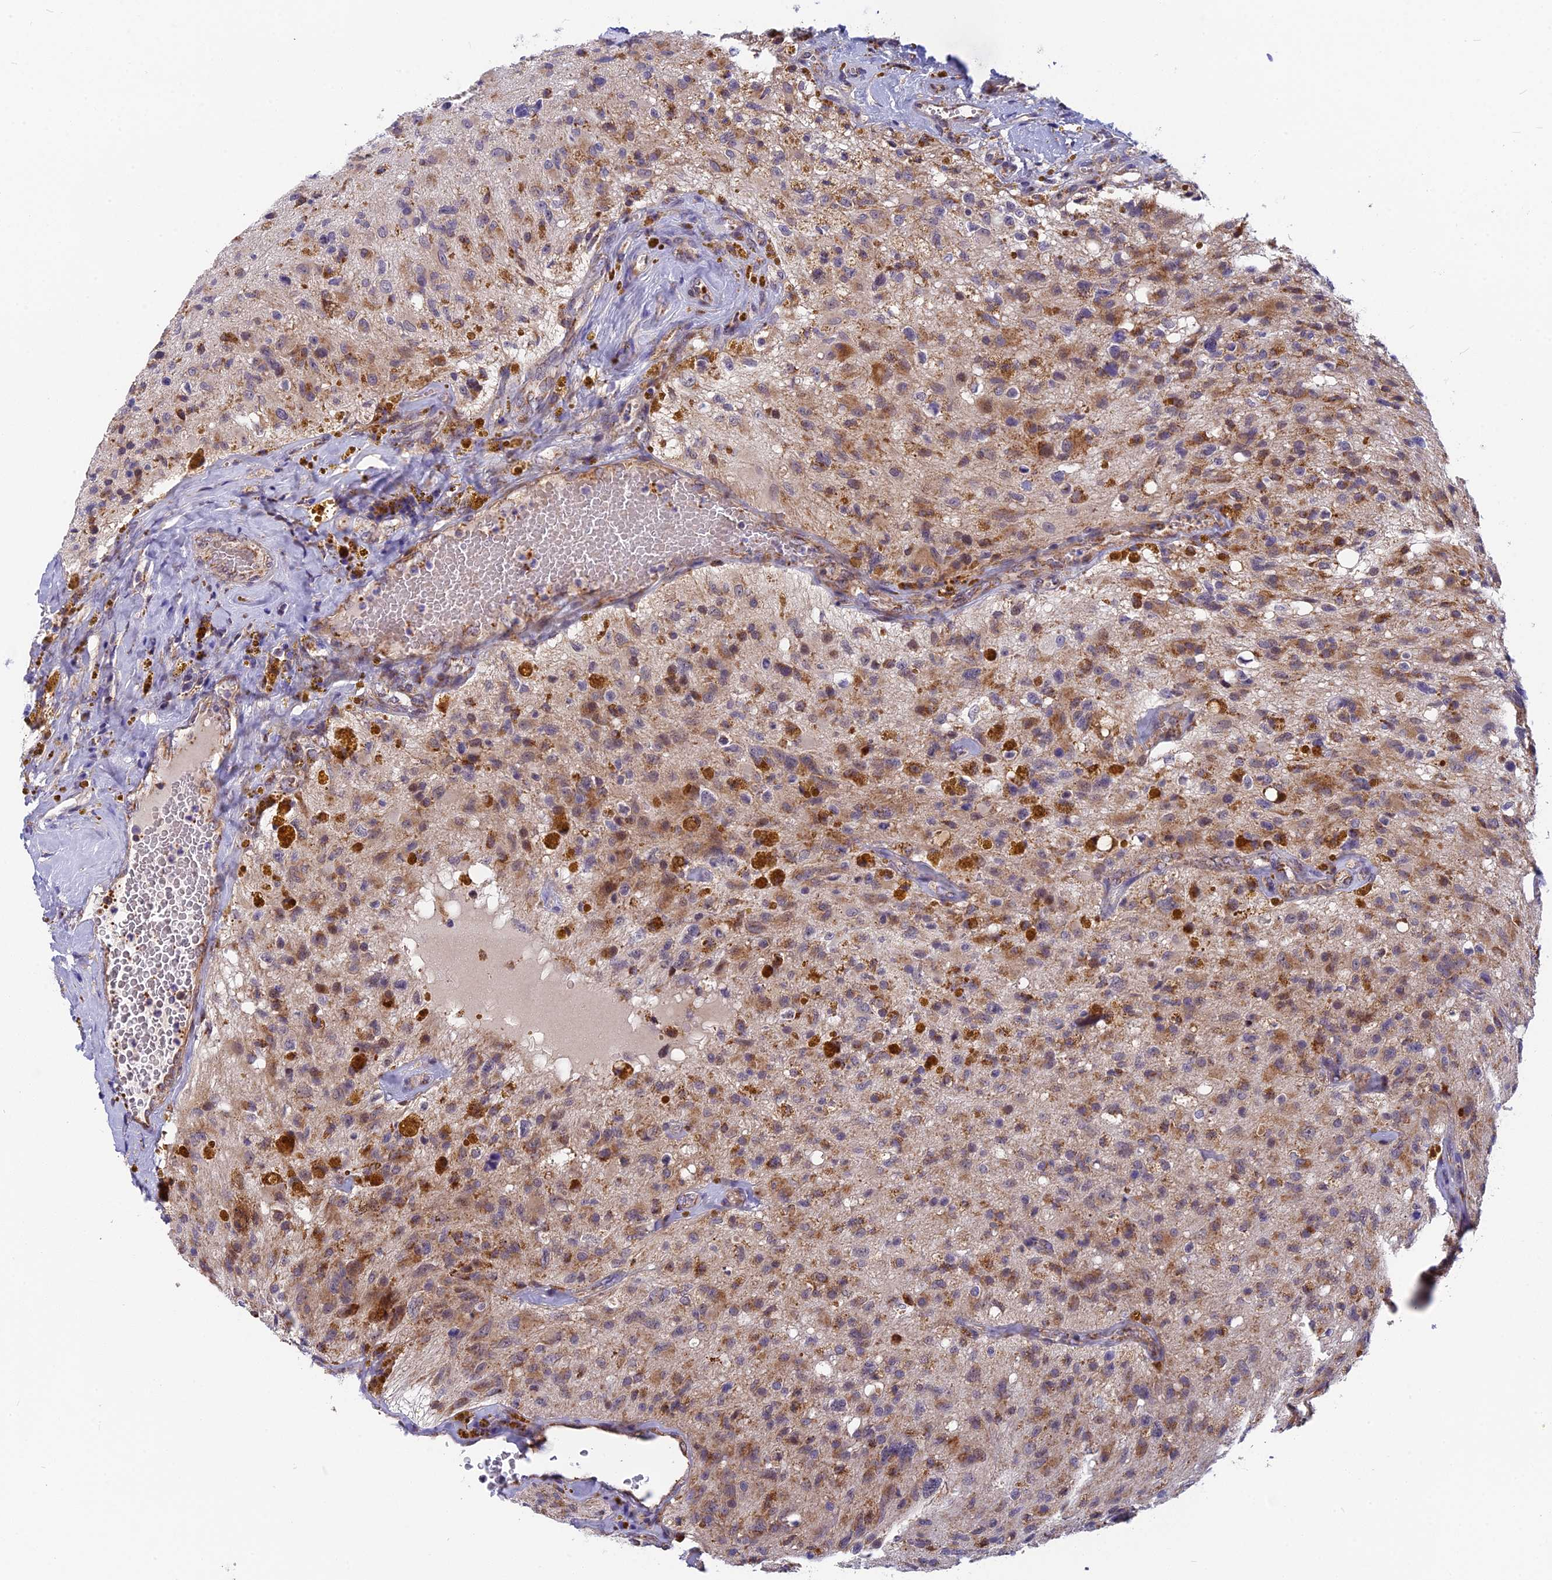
{"staining": {"intensity": "moderate", "quantity": "25%-75%", "location": "cytoplasmic/membranous"}, "tissue": "glioma", "cell_type": "Tumor cells", "image_type": "cancer", "snomed": [{"axis": "morphology", "description": "Glioma, malignant, High grade"}, {"axis": "topography", "description": "Brain"}], "caption": "The micrograph exhibits a brown stain indicating the presence of a protein in the cytoplasmic/membranous of tumor cells in glioma.", "gene": "CMC1", "patient": {"sex": "male", "age": 69}}